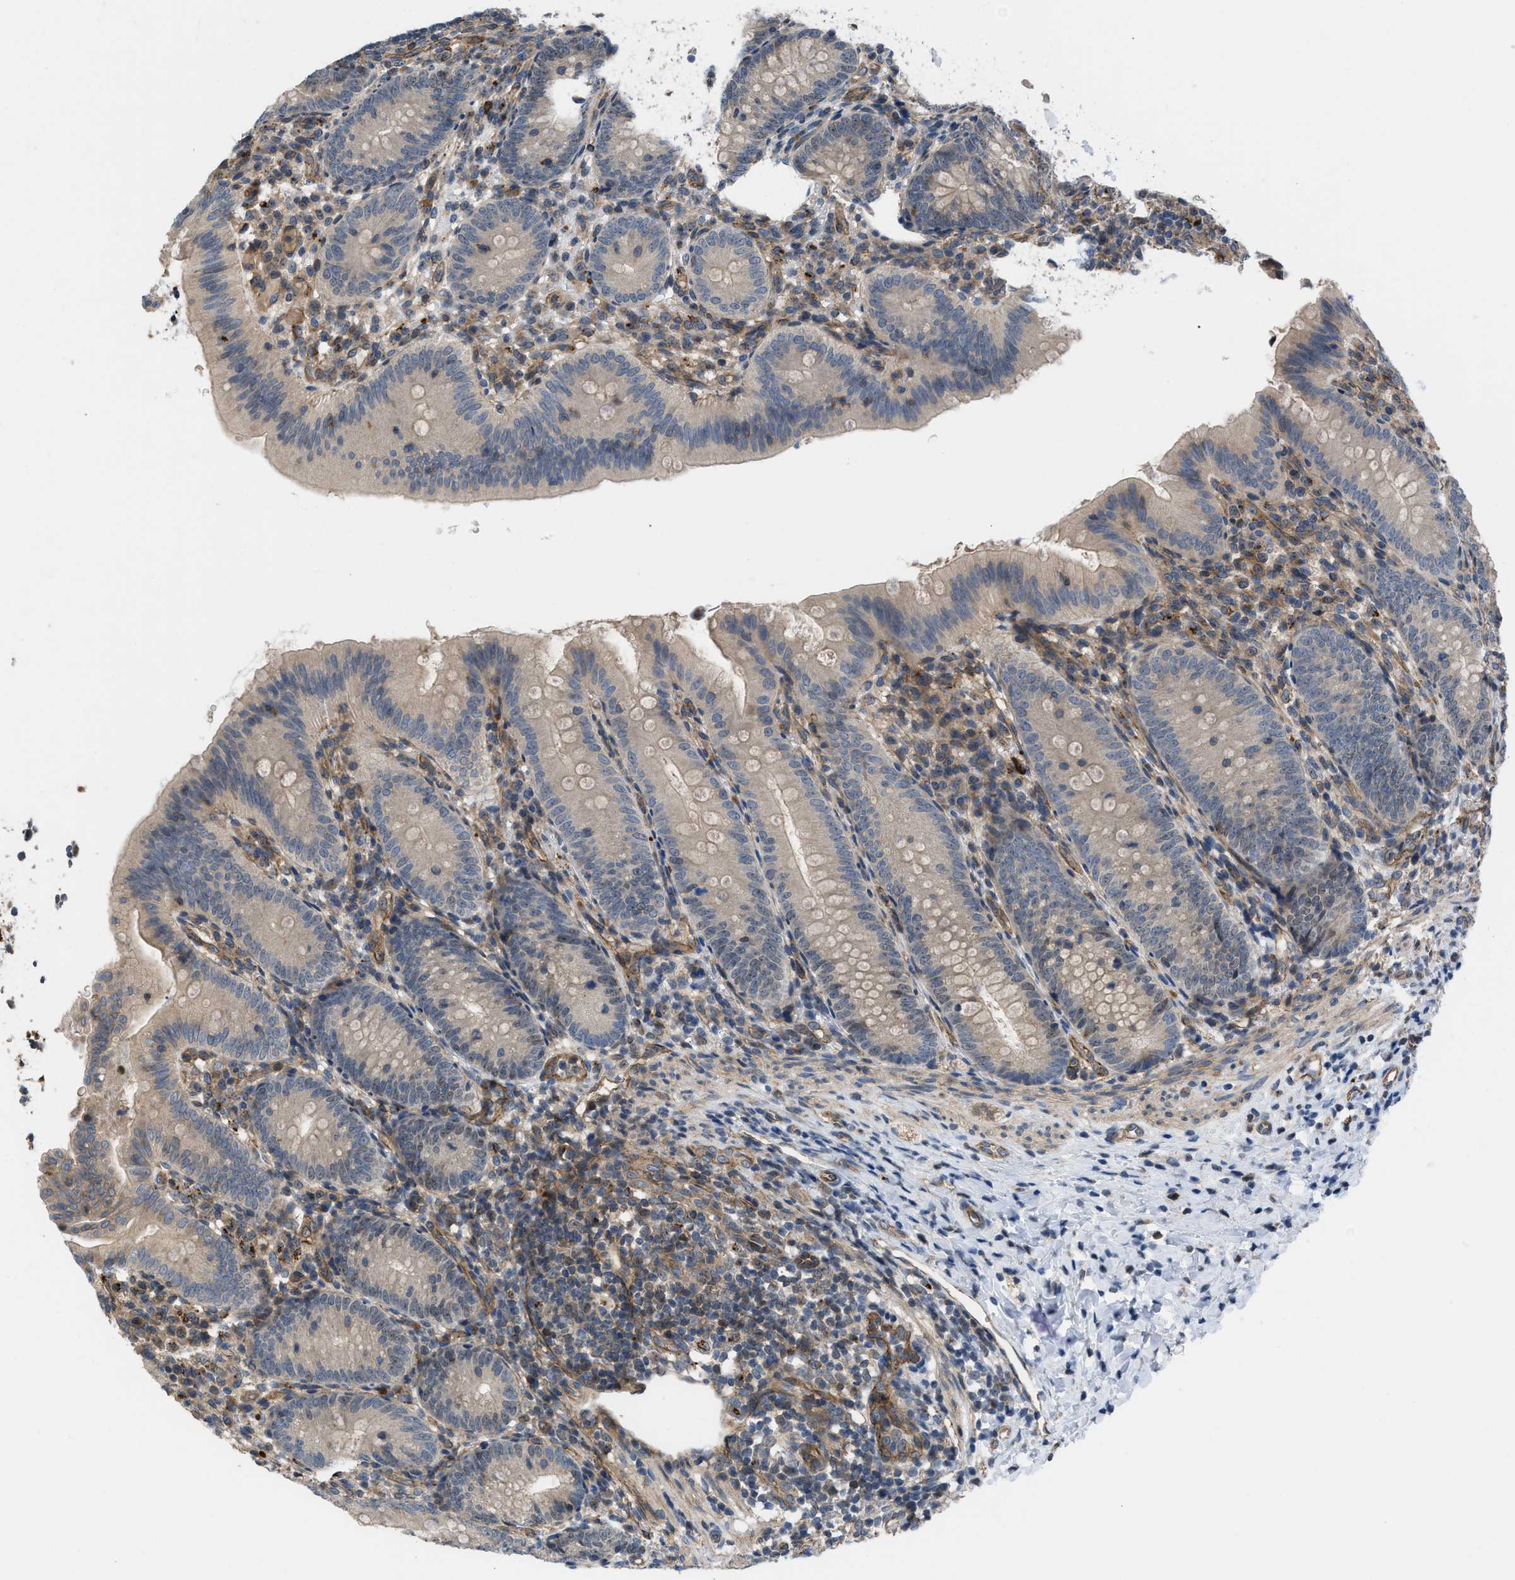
{"staining": {"intensity": "moderate", "quantity": "<25%", "location": "cytoplasmic/membranous"}, "tissue": "appendix", "cell_type": "Glandular cells", "image_type": "normal", "snomed": [{"axis": "morphology", "description": "Normal tissue, NOS"}, {"axis": "topography", "description": "Appendix"}], "caption": "About <25% of glandular cells in unremarkable human appendix demonstrate moderate cytoplasmic/membranous protein positivity as visualized by brown immunohistochemical staining.", "gene": "GPATCH2L", "patient": {"sex": "male", "age": 1}}